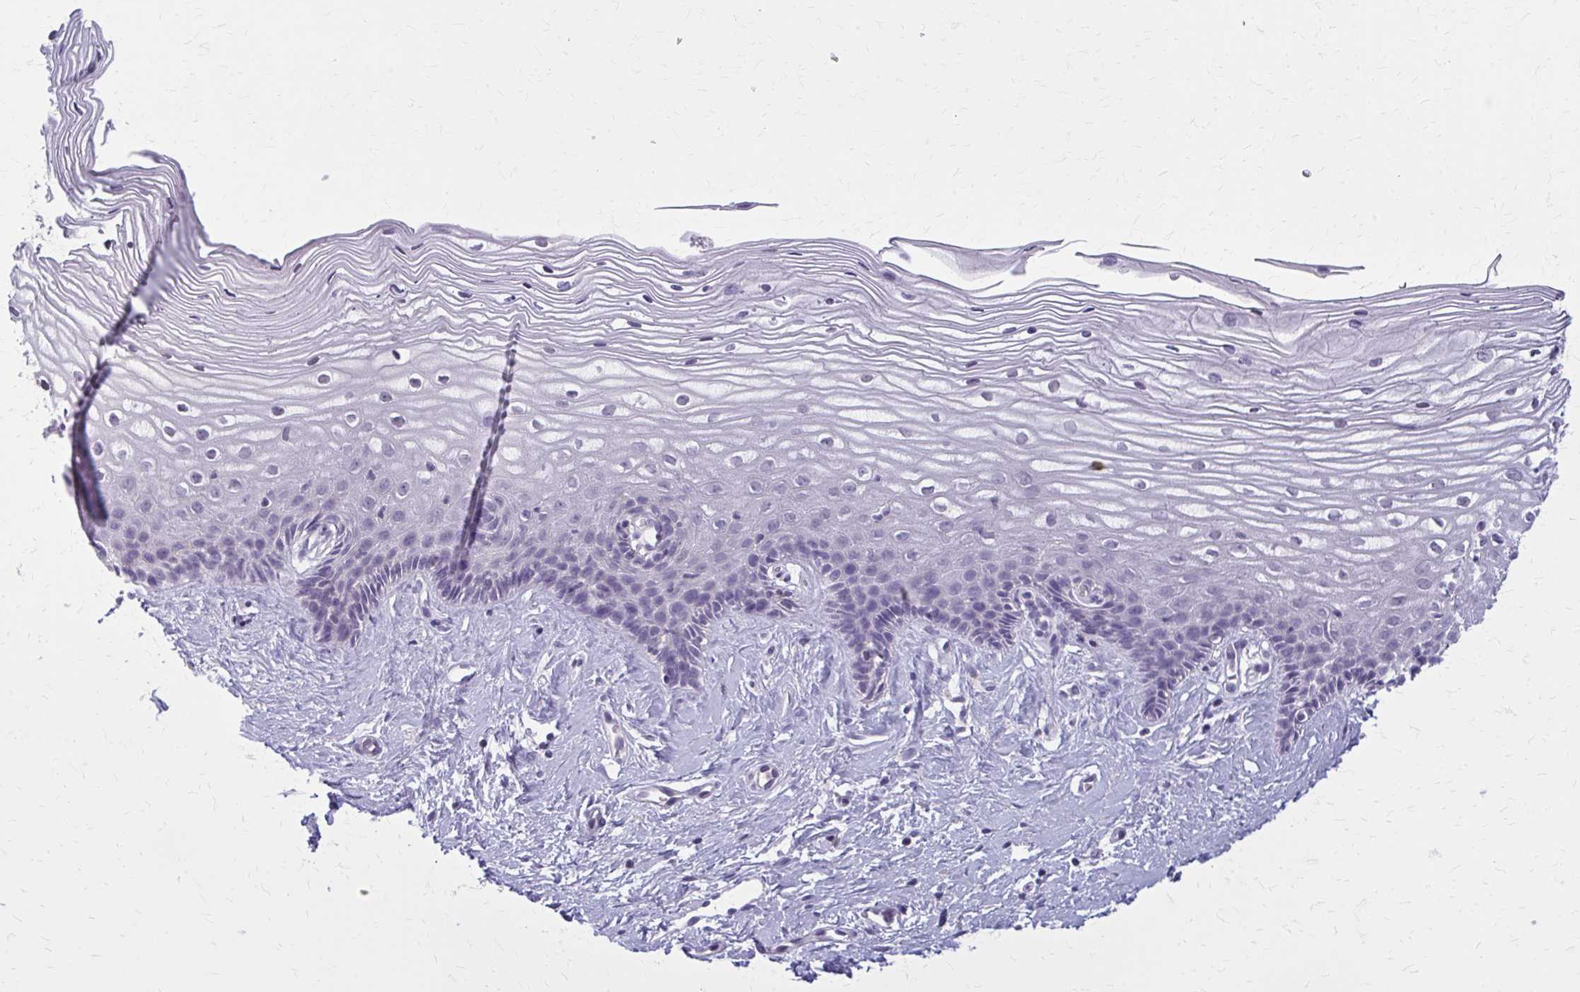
{"staining": {"intensity": "negative", "quantity": "none", "location": "none"}, "tissue": "cervix", "cell_type": "Squamous epithelial cells", "image_type": "normal", "snomed": [{"axis": "morphology", "description": "Normal tissue, NOS"}, {"axis": "topography", "description": "Cervix"}], "caption": "Immunohistochemistry (IHC) photomicrograph of unremarkable cervix: cervix stained with DAB (3,3'-diaminobenzidine) shows no significant protein positivity in squamous epithelial cells. Nuclei are stained in blue.", "gene": "OR4A47", "patient": {"sex": "female", "age": 40}}